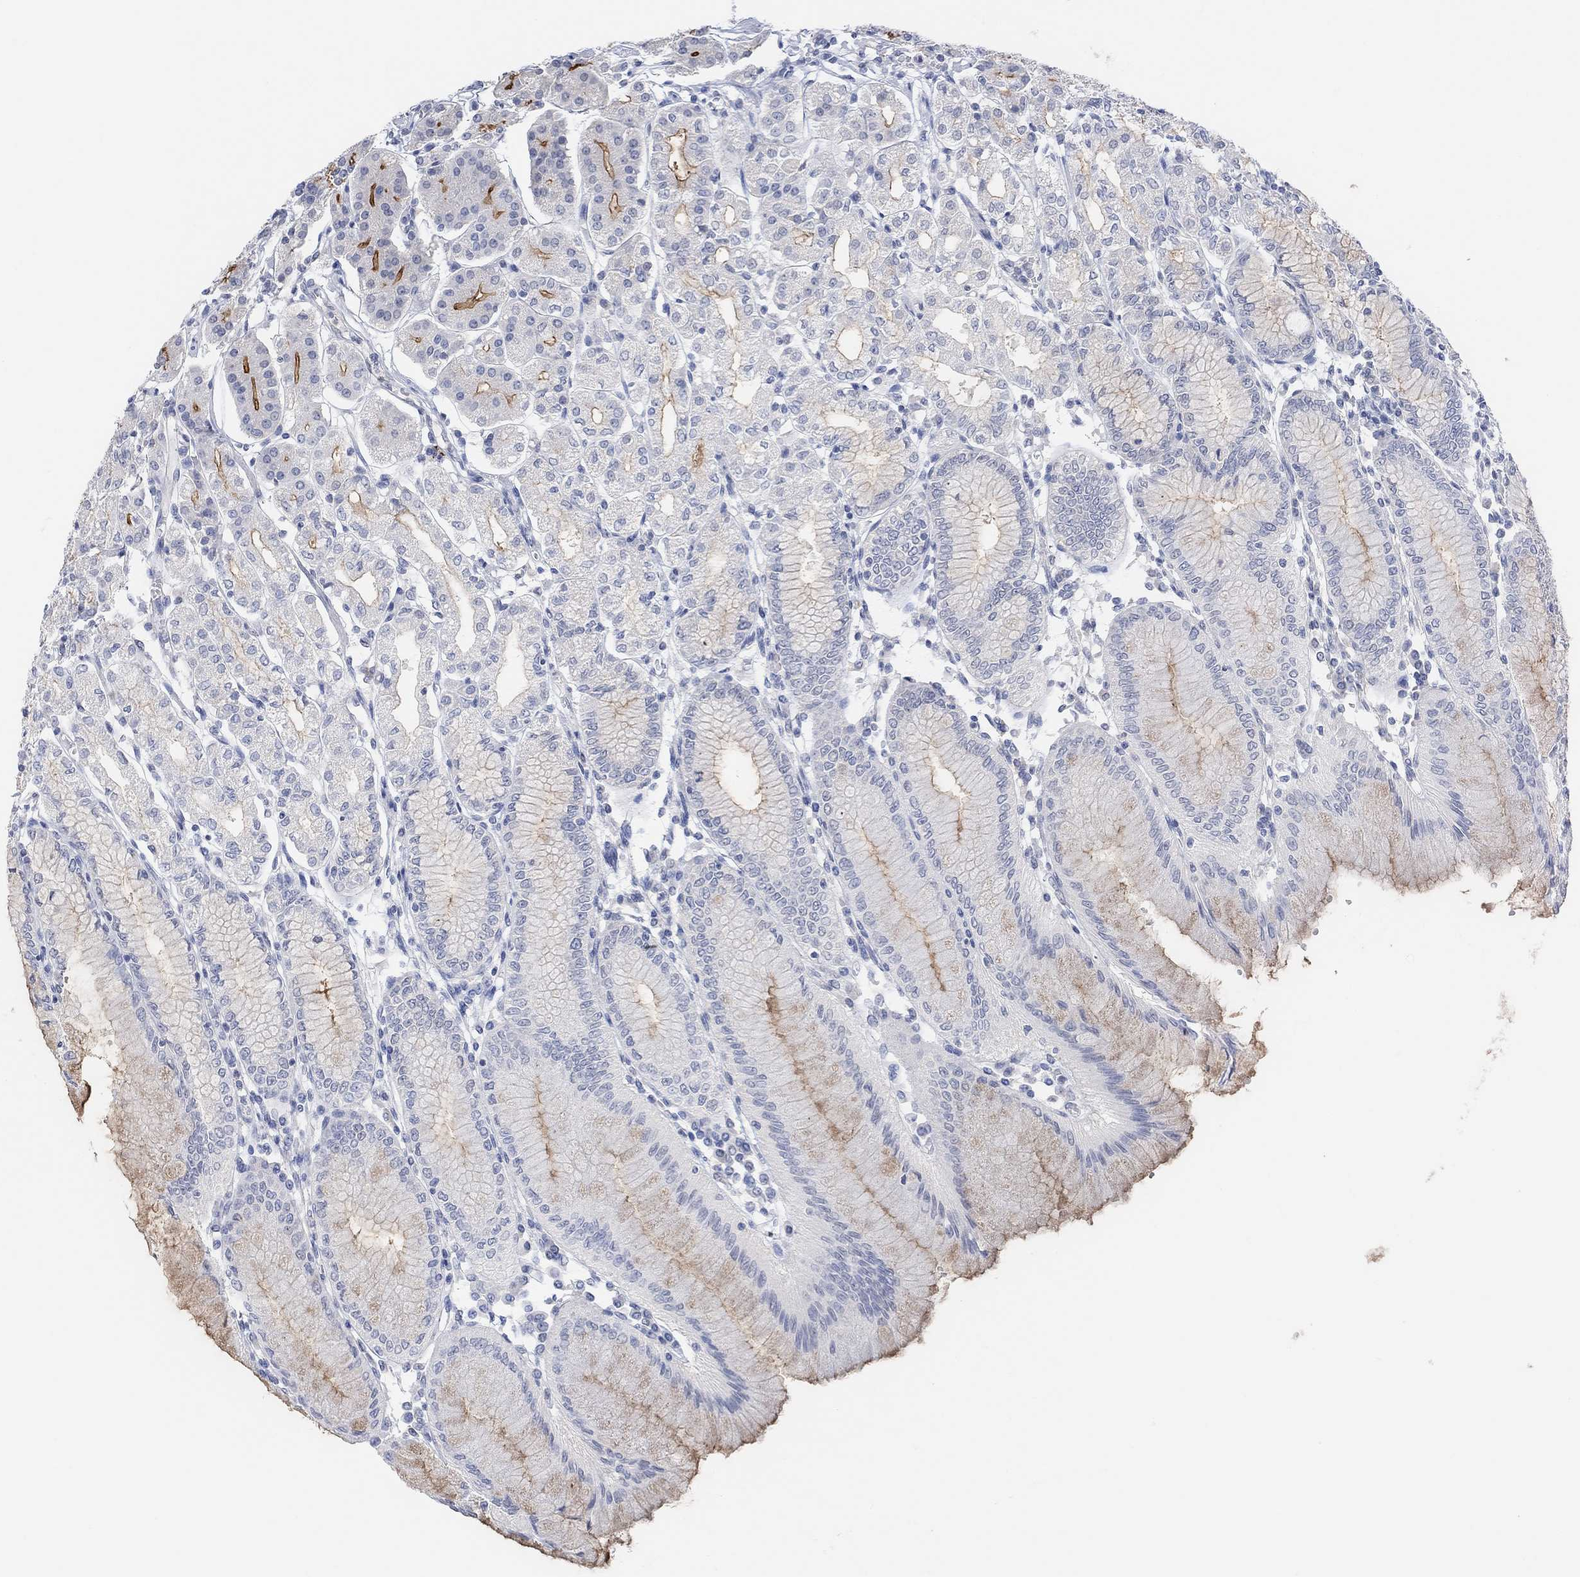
{"staining": {"intensity": "strong", "quantity": "25%-75%", "location": "cytoplasmic/membranous"}, "tissue": "stomach", "cell_type": "Glandular cells", "image_type": "normal", "snomed": [{"axis": "morphology", "description": "Normal tissue, NOS"}, {"axis": "topography", "description": "Skeletal muscle"}, {"axis": "topography", "description": "Stomach"}], "caption": "A brown stain shows strong cytoplasmic/membranous expression of a protein in glandular cells of benign stomach. Using DAB (brown) and hematoxylin (blue) stains, captured at high magnification using brightfield microscopy.", "gene": "MUC1", "patient": {"sex": "female", "age": 57}}